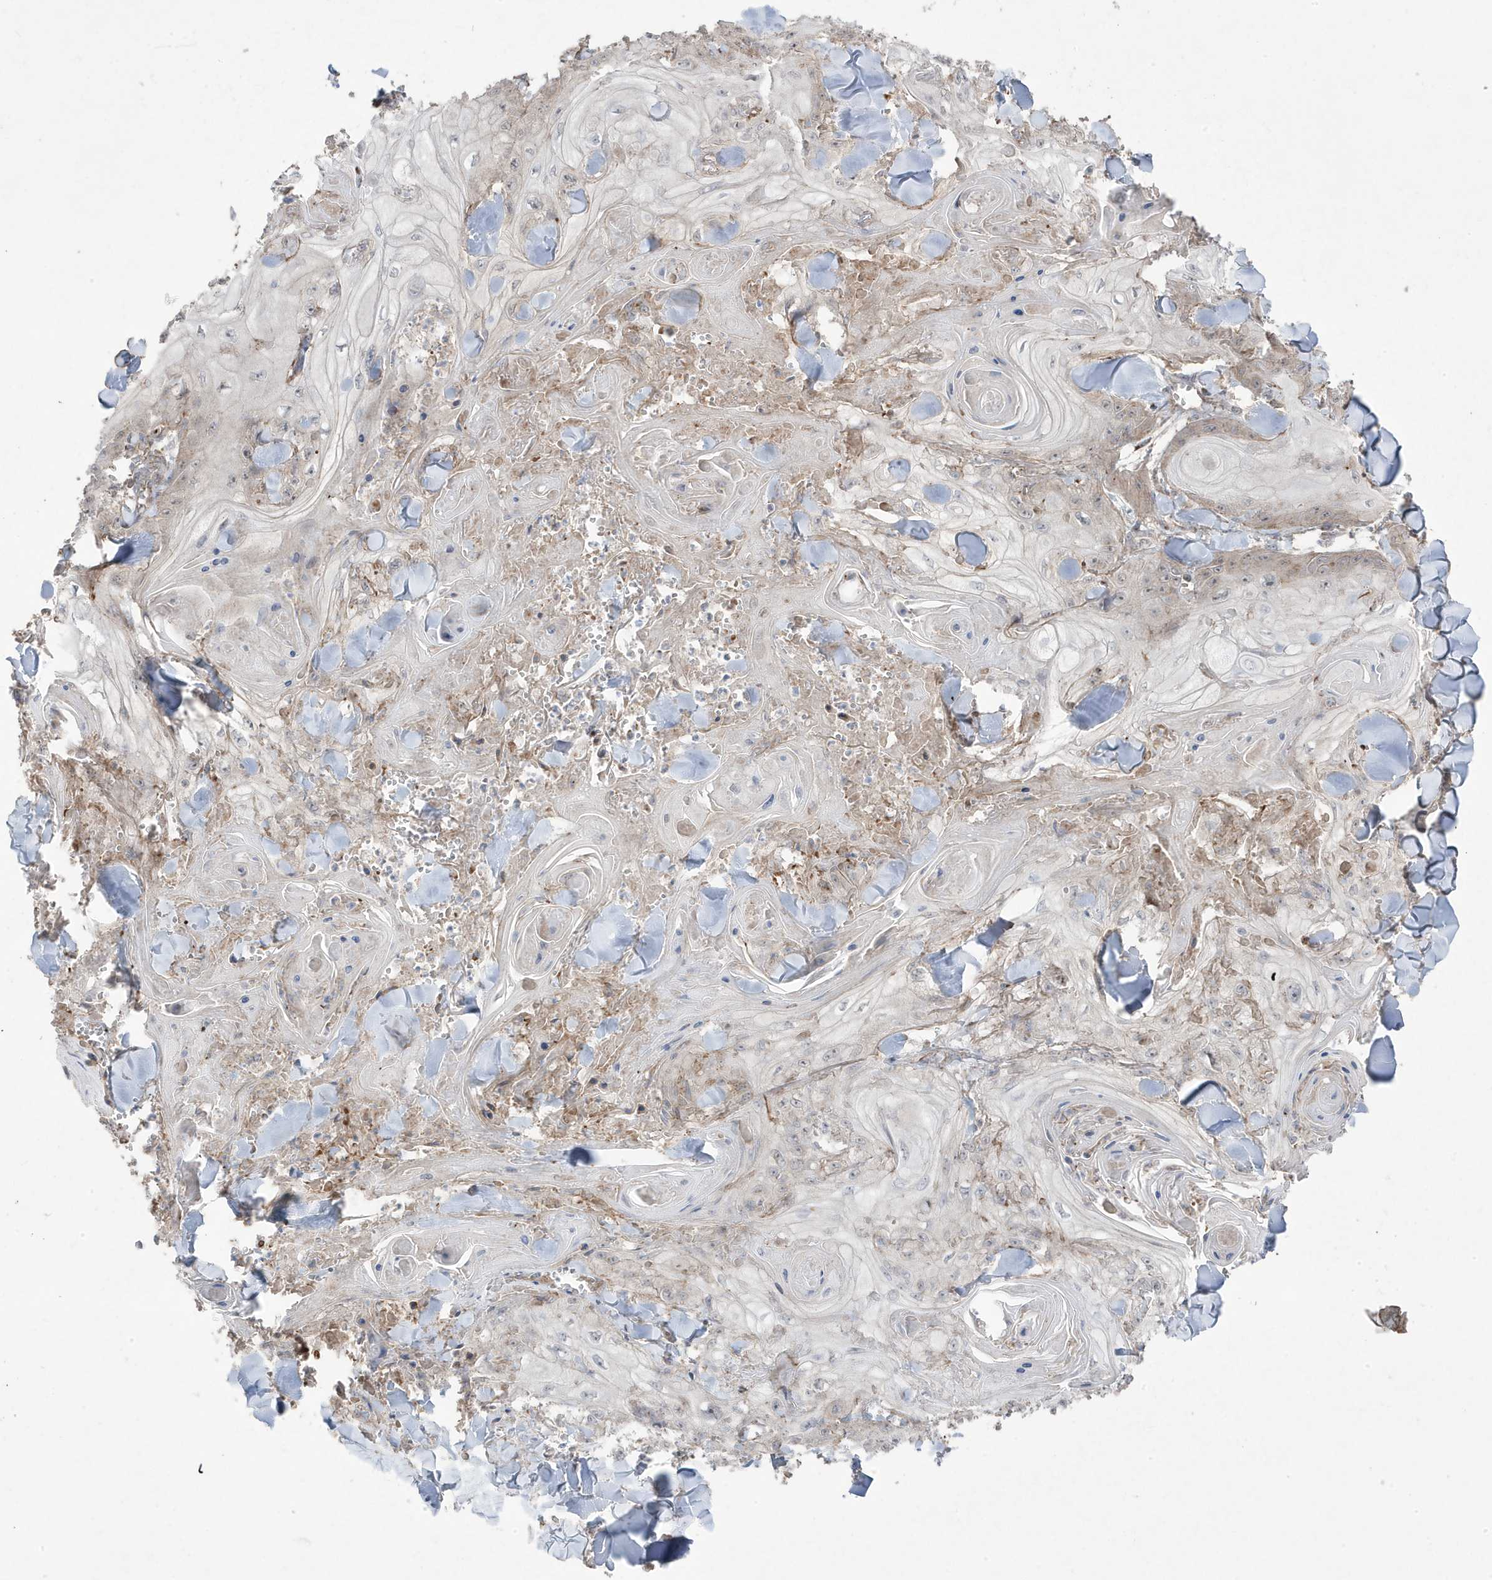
{"staining": {"intensity": "weak", "quantity": "<25%", "location": "cytoplasmic/membranous"}, "tissue": "skin cancer", "cell_type": "Tumor cells", "image_type": "cancer", "snomed": [{"axis": "morphology", "description": "Squamous cell carcinoma, NOS"}, {"axis": "topography", "description": "Skin"}], "caption": "Immunohistochemistry (IHC) image of neoplastic tissue: skin squamous cell carcinoma stained with DAB (3,3'-diaminobenzidine) demonstrates no significant protein staining in tumor cells.", "gene": "CETN3", "patient": {"sex": "male", "age": 74}}